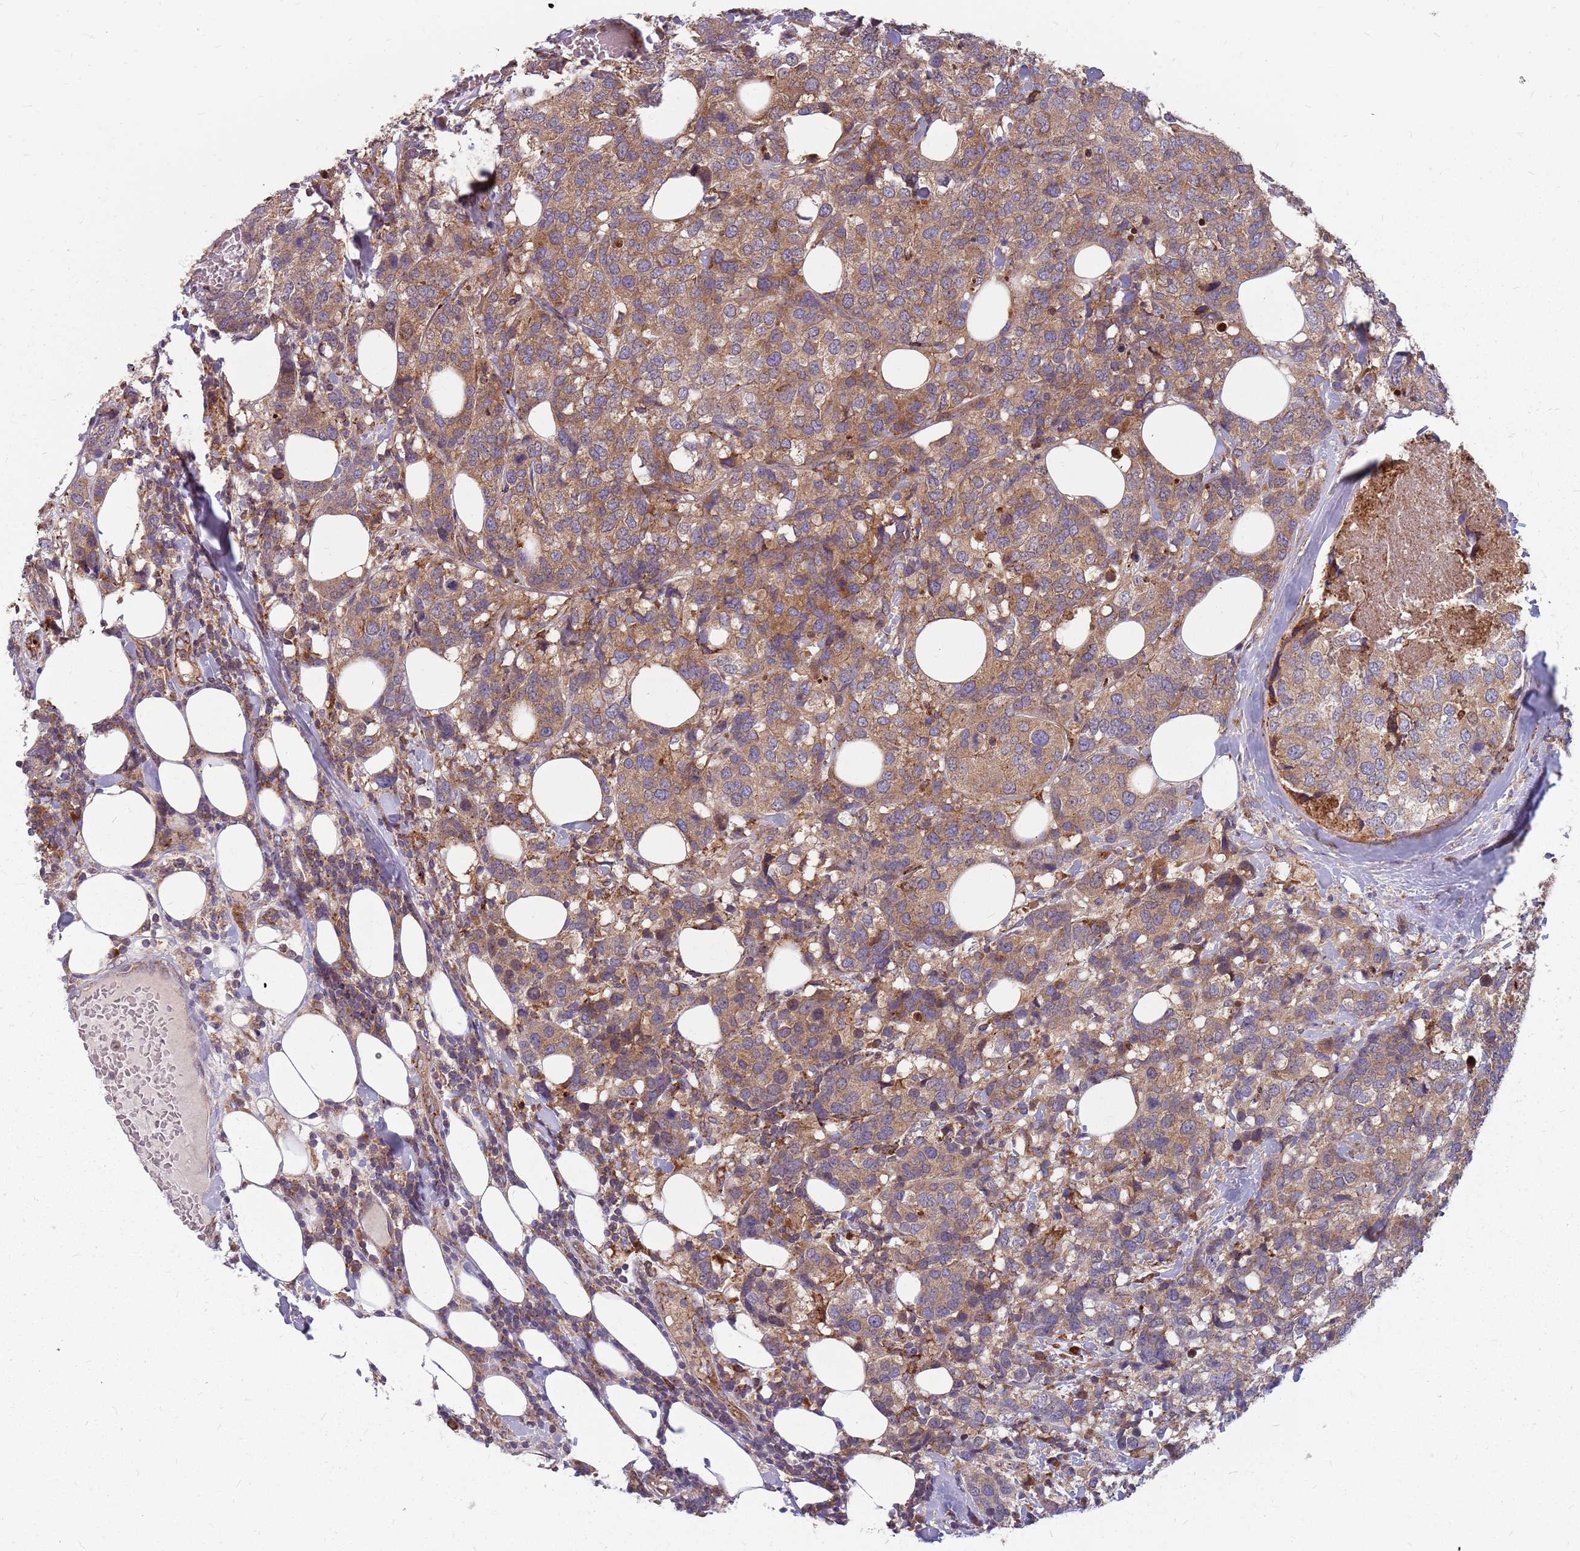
{"staining": {"intensity": "moderate", "quantity": ">75%", "location": "cytoplasmic/membranous"}, "tissue": "breast cancer", "cell_type": "Tumor cells", "image_type": "cancer", "snomed": [{"axis": "morphology", "description": "Lobular carcinoma"}, {"axis": "topography", "description": "Breast"}], "caption": "Immunohistochemistry micrograph of breast cancer (lobular carcinoma) stained for a protein (brown), which demonstrates medium levels of moderate cytoplasmic/membranous staining in approximately >75% of tumor cells.", "gene": "NME4", "patient": {"sex": "female", "age": 59}}